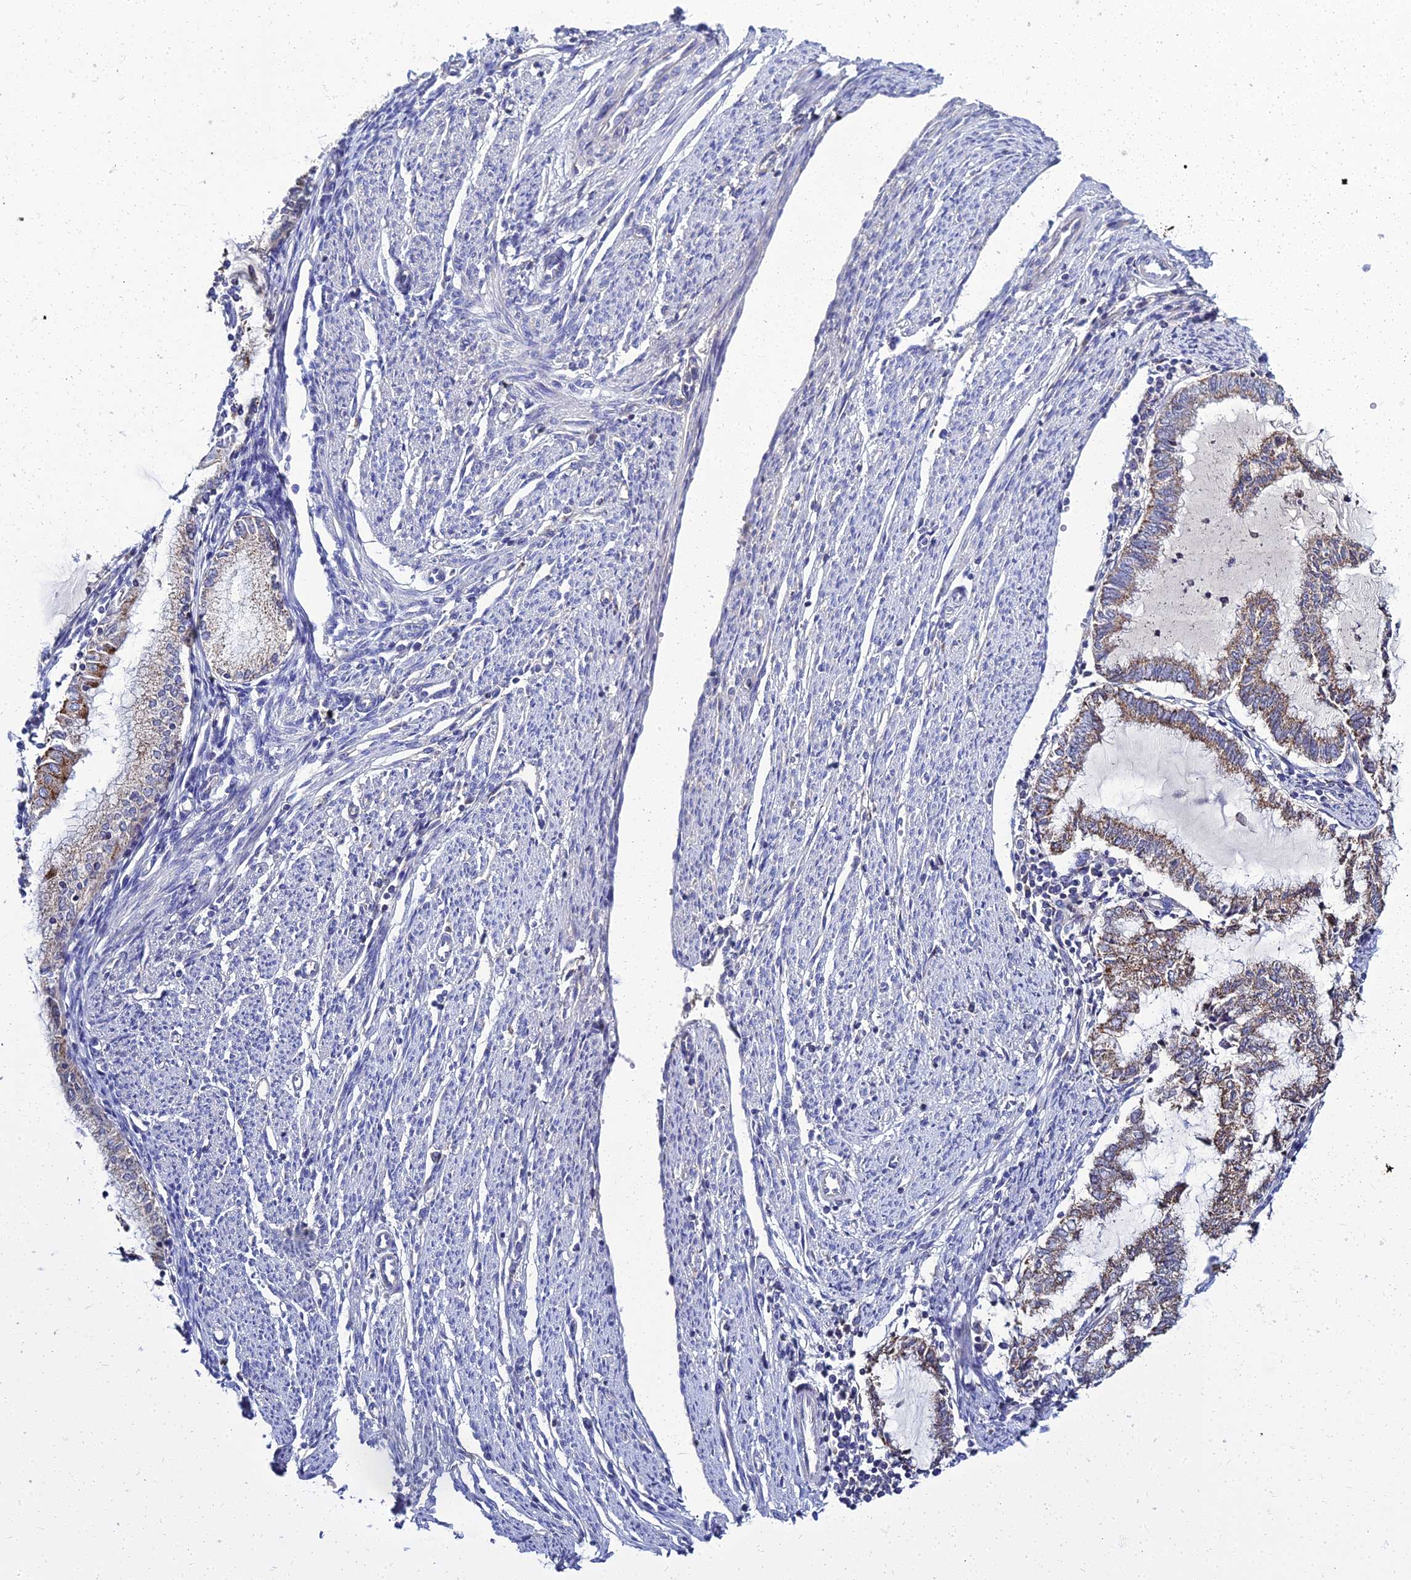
{"staining": {"intensity": "weak", "quantity": "25%-75%", "location": "cytoplasmic/membranous"}, "tissue": "endometrial cancer", "cell_type": "Tumor cells", "image_type": "cancer", "snomed": [{"axis": "morphology", "description": "Adenocarcinoma, NOS"}, {"axis": "topography", "description": "Endometrium"}], "caption": "The histopathology image displays immunohistochemical staining of endometrial cancer. There is weak cytoplasmic/membranous expression is identified in approximately 25%-75% of tumor cells. (DAB (3,3'-diaminobenzidine) = brown stain, brightfield microscopy at high magnification).", "gene": "NPY", "patient": {"sex": "female", "age": 79}}